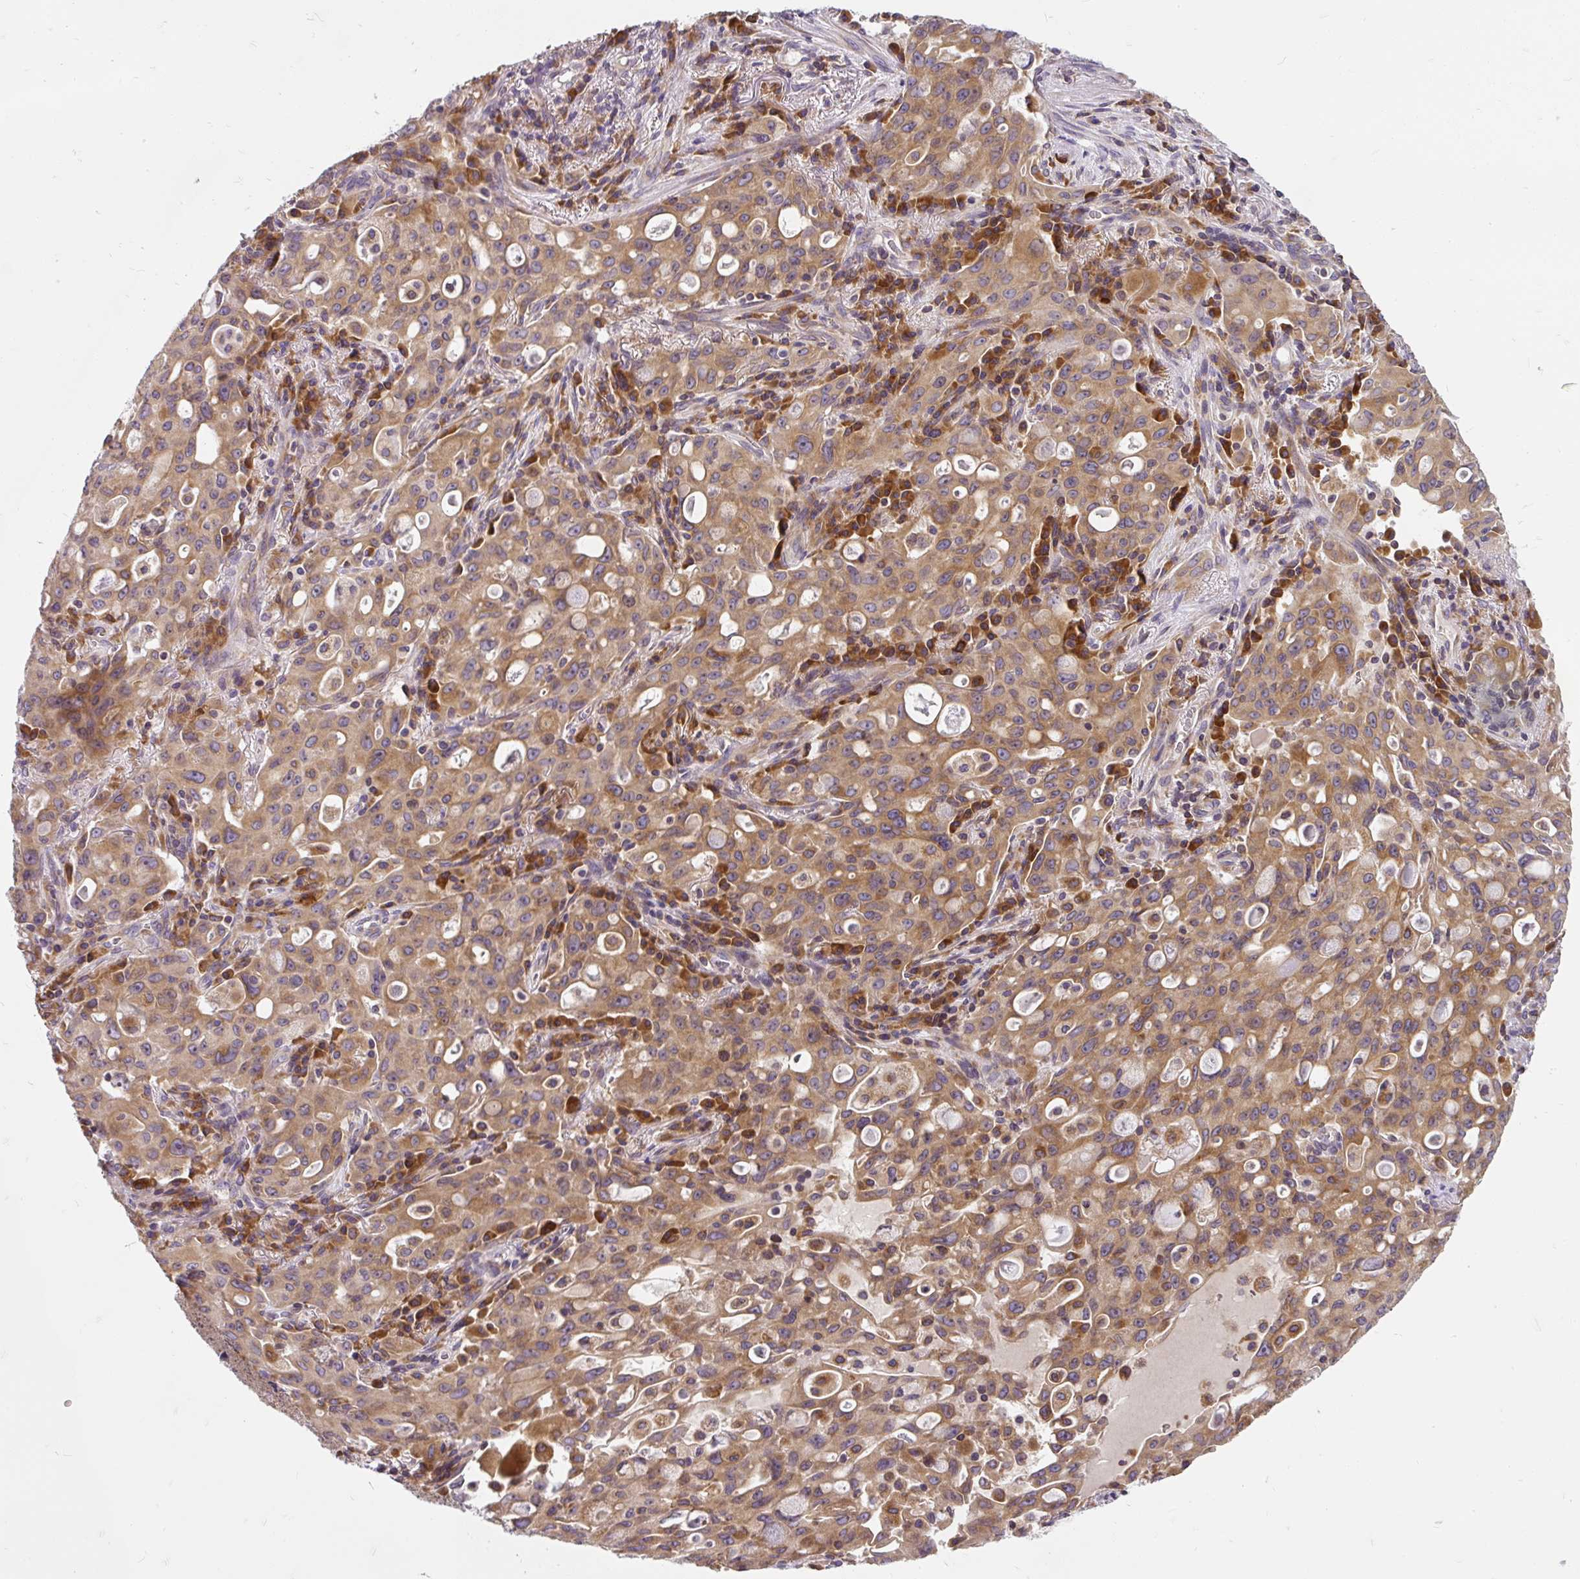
{"staining": {"intensity": "moderate", "quantity": ">75%", "location": "cytoplasmic/membranous"}, "tissue": "lung cancer", "cell_type": "Tumor cells", "image_type": "cancer", "snomed": [{"axis": "morphology", "description": "Adenocarcinoma, NOS"}, {"axis": "topography", "description": "Lung"}], "caption": "Moderate cytoplasmic/membranous expression is appreciated in about >75% of tumor cells in adenocarcinoma (lung).", "gene": "CYP20A1", "patient": {"sex": "female", "age": 44}}